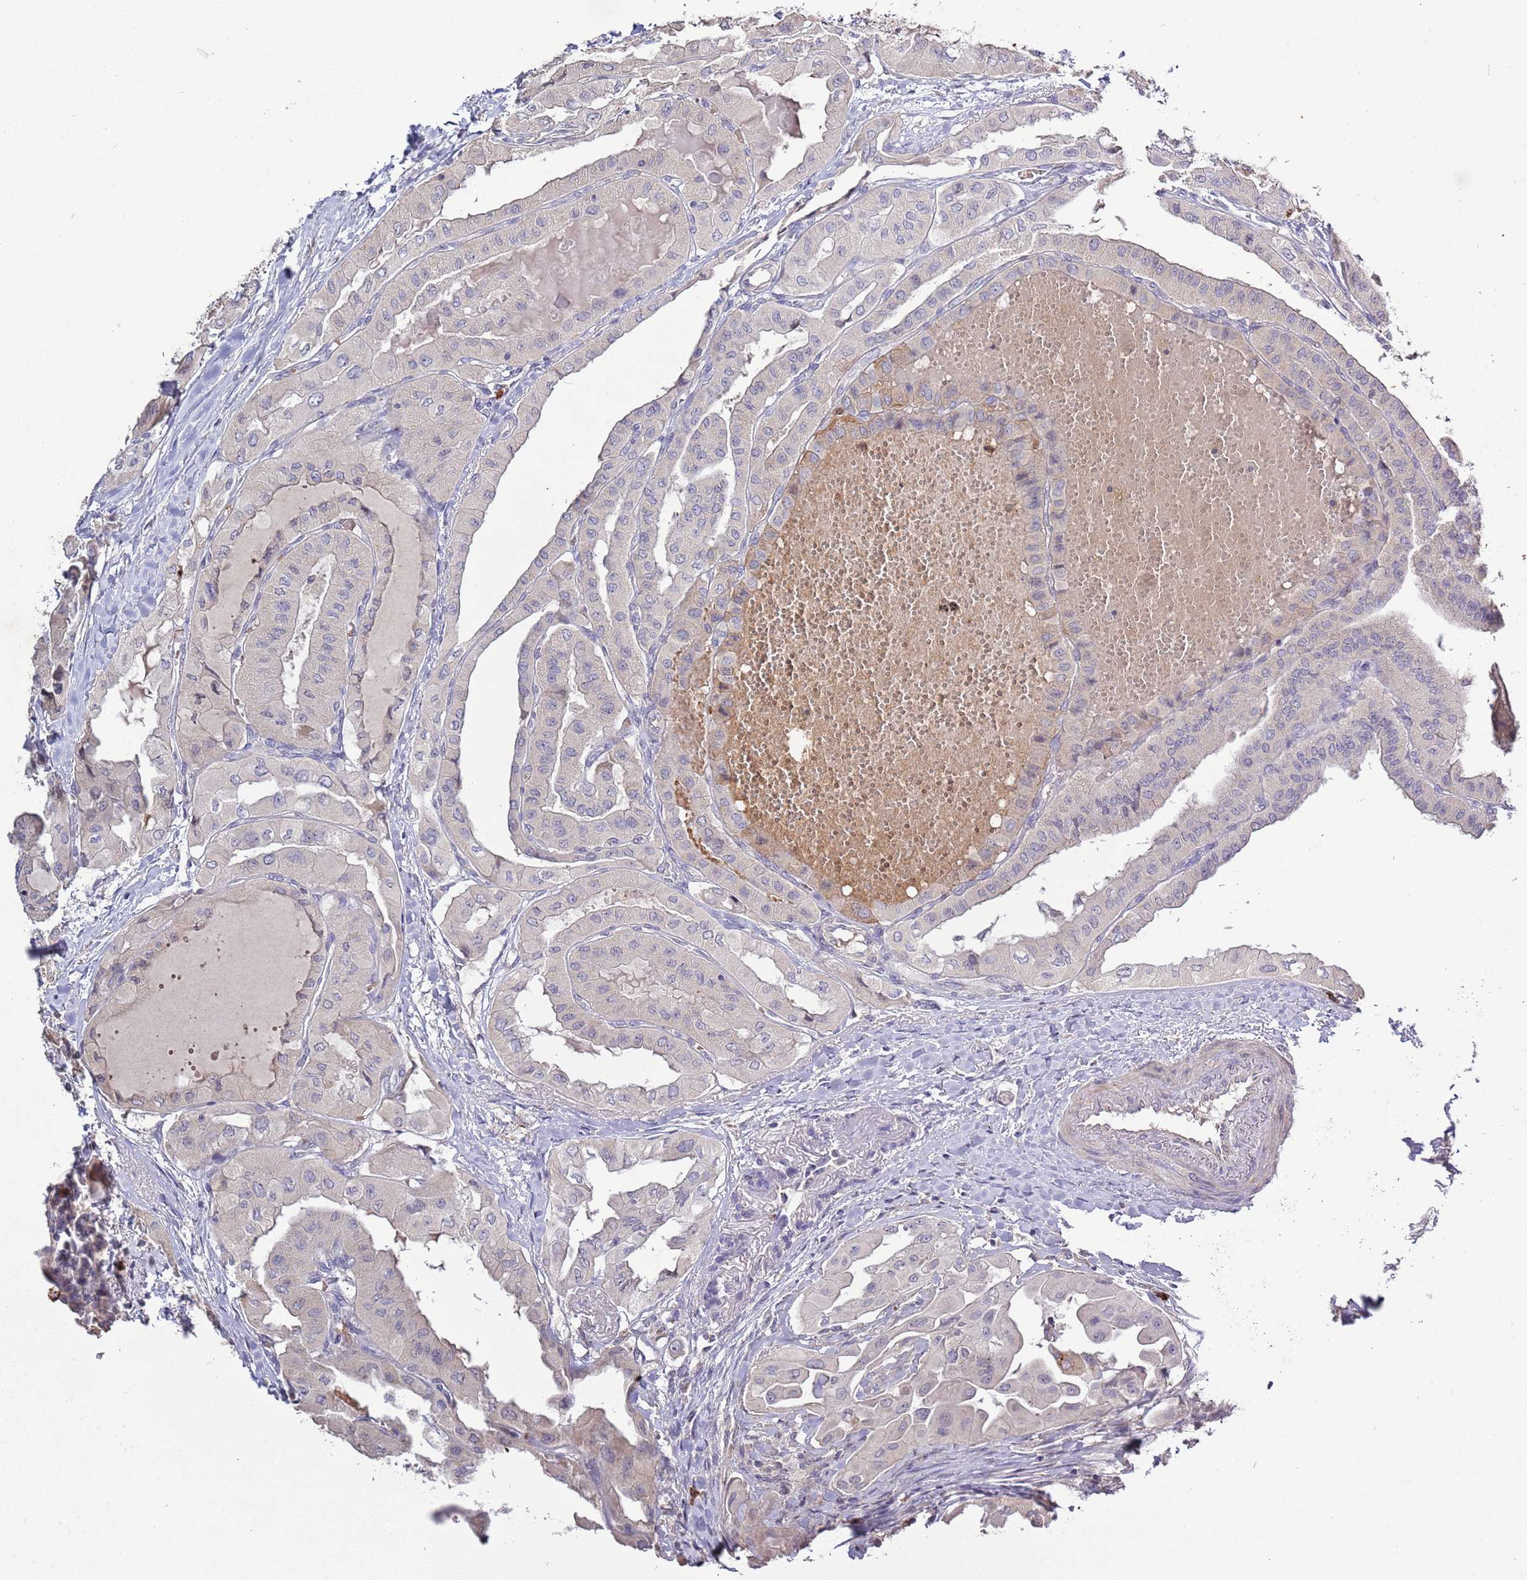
{"staining": {"intensity": "negative", "quantity": "none", "location": "none"}, "tissue": "thyroid cancer", "cell_type": "Tumor cells", "image_type": "cancer", "snomed": [{"axis": "morphology", "description": "Papillary adenocarcinoma, NOS"}, {"axis": "topography", "description": "Thyroid gland"}], "caption": "Tumor cells show no significant protein positivity in thyroid cancer (papillary adenocarcinoma).", "gene": "P2RY13", "patient": {"sex": "female", "age": 59}}